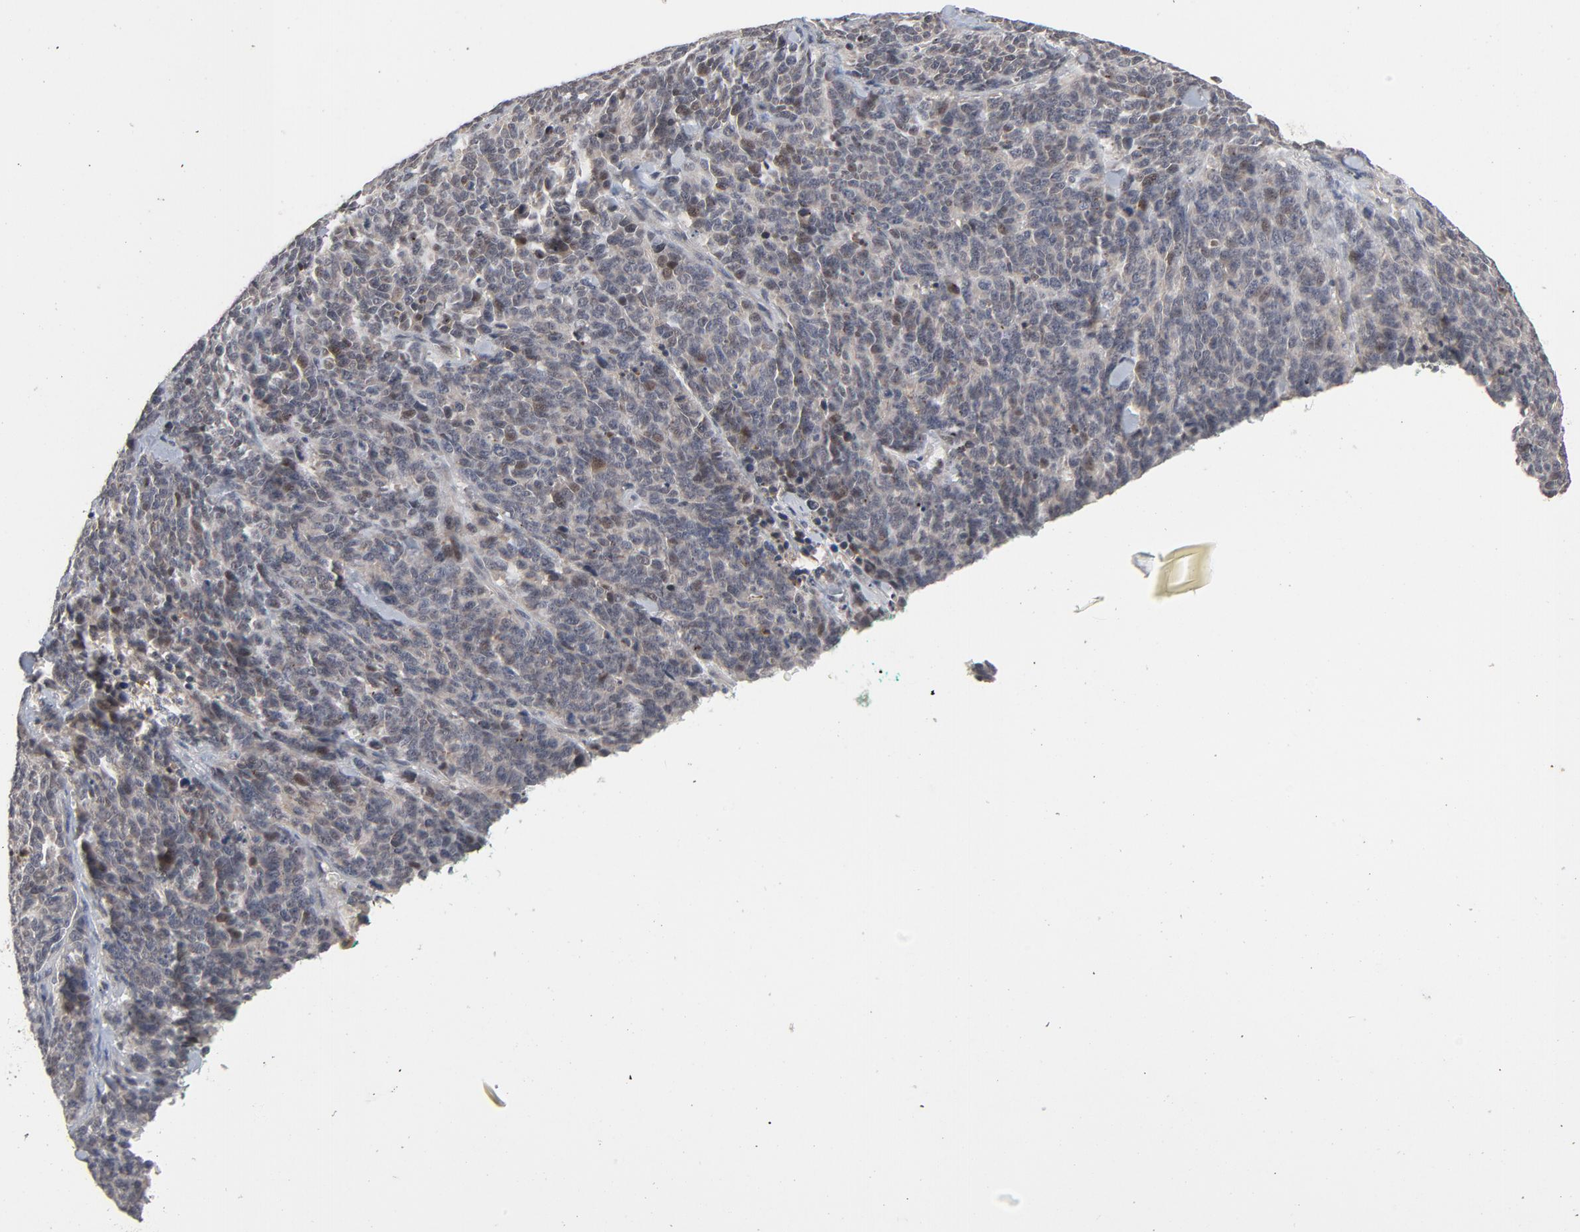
{"staining": {"intensity": "negative", "quantity": "none", "location": "none"}, "tissue": "lung cancer", "cell_type": "Tumor cells", "image_type": "cancer", "snomed": [{"axis": "morphology", "description": "Neoplasm, malignant, NOS"}, {"axis": "topography", "description": "Lung"}], "caption": "Lung cancer (neoplasm (malignant)) was stained to show a protein in brown. There is no significant staining in tumor cells.", "gene": "RTL5", "patient": {"sex": "female", "age": 58}}